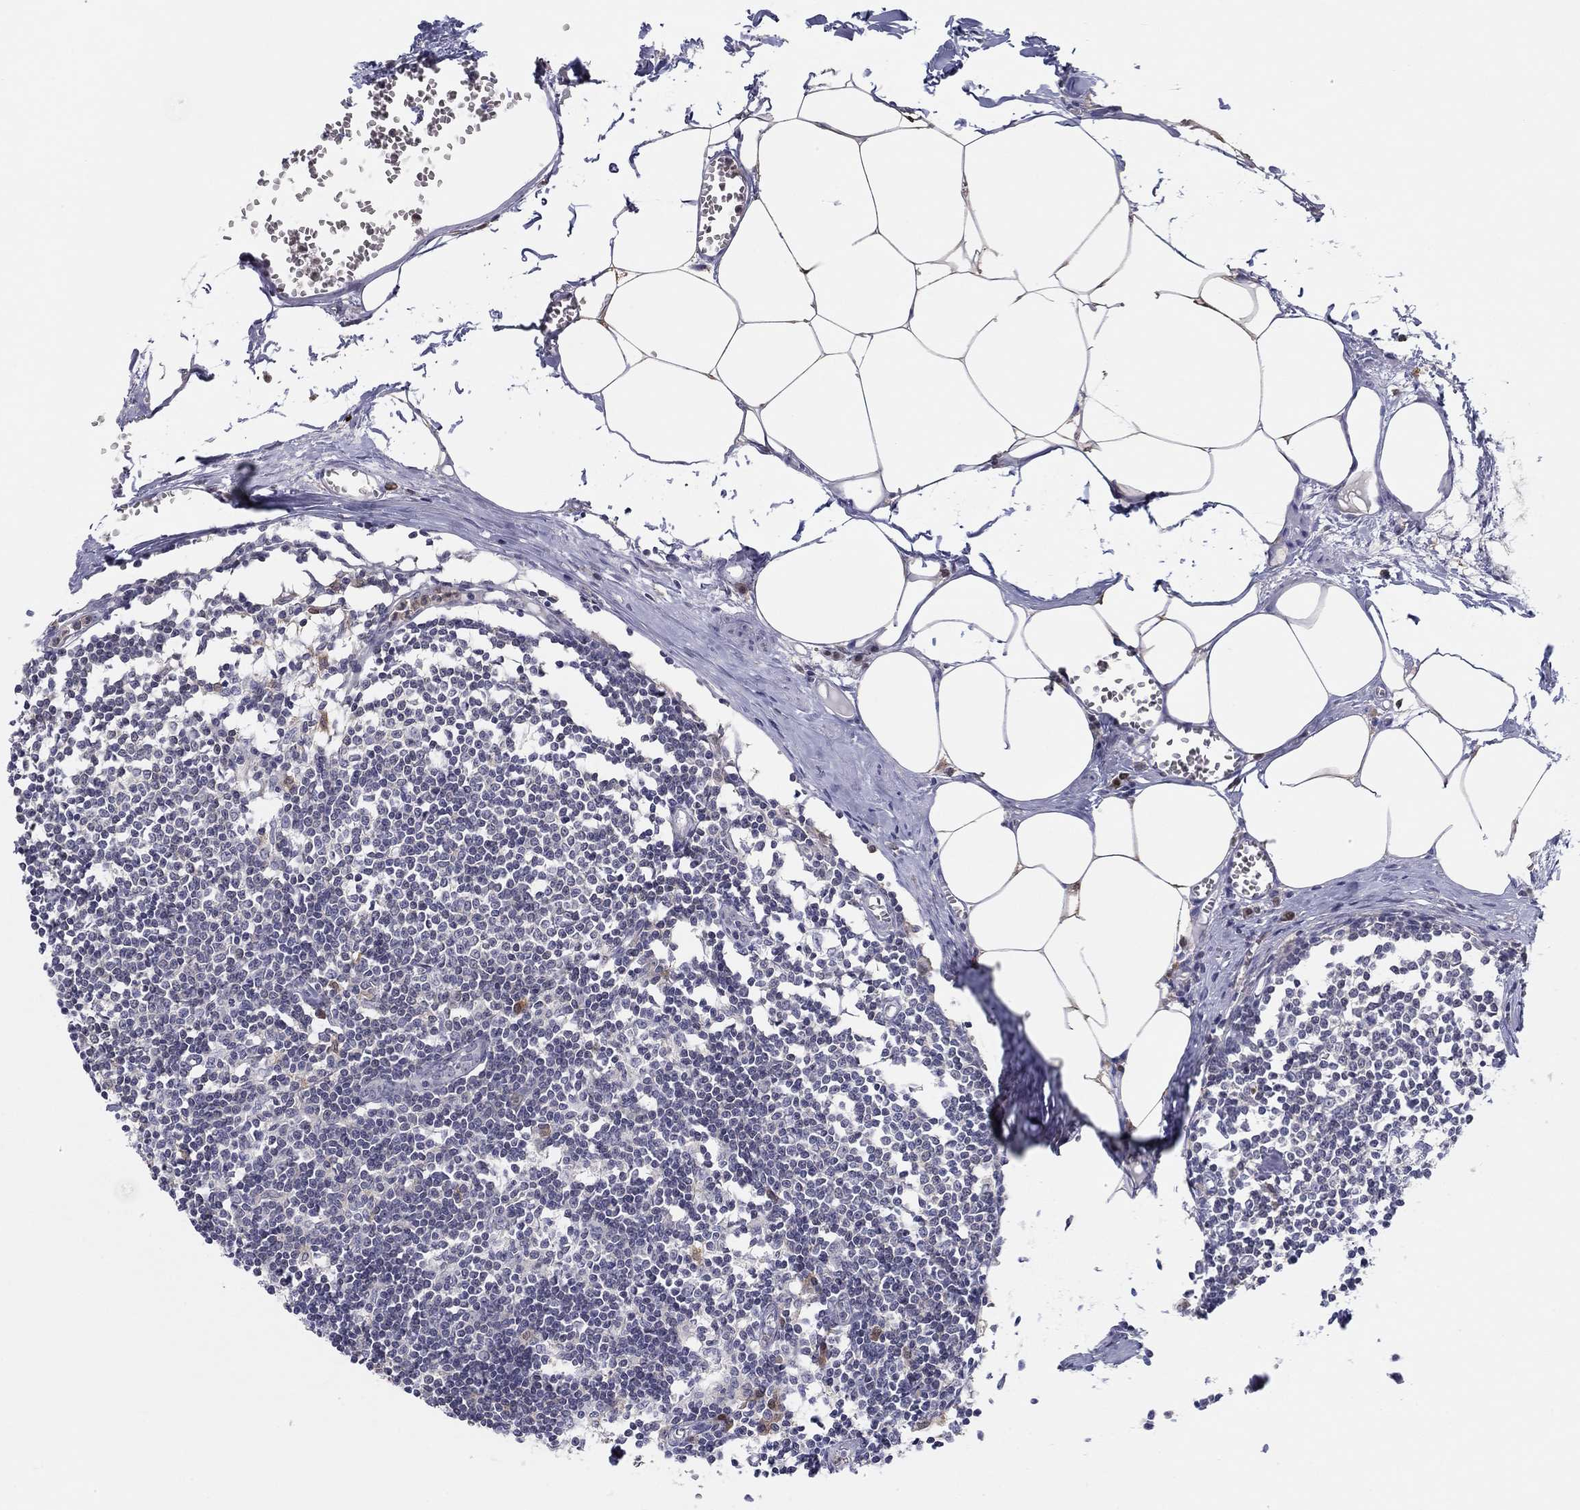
{"staining": {"intensity": "negative", "quantity": "none", "location": "none"}, "tissue": "lymph node", "cell_type": "Germinal center cells", "image_type": "normal", "snomed": [{"axis": "morphology", "description": "Normal tissue, NOS"}, {"axis": "topography", "description": "Lymph node"}], "caption": "Immunohistochemistry (IHC) of benign human lymph node reveals no staining in germinal center cells. (DAB (3,3'-diaminobenzidine) immunohistochemistry (IHC), high magnification).", "gene": "PDXK", "patient": {"sex": "male", "age": 59}}